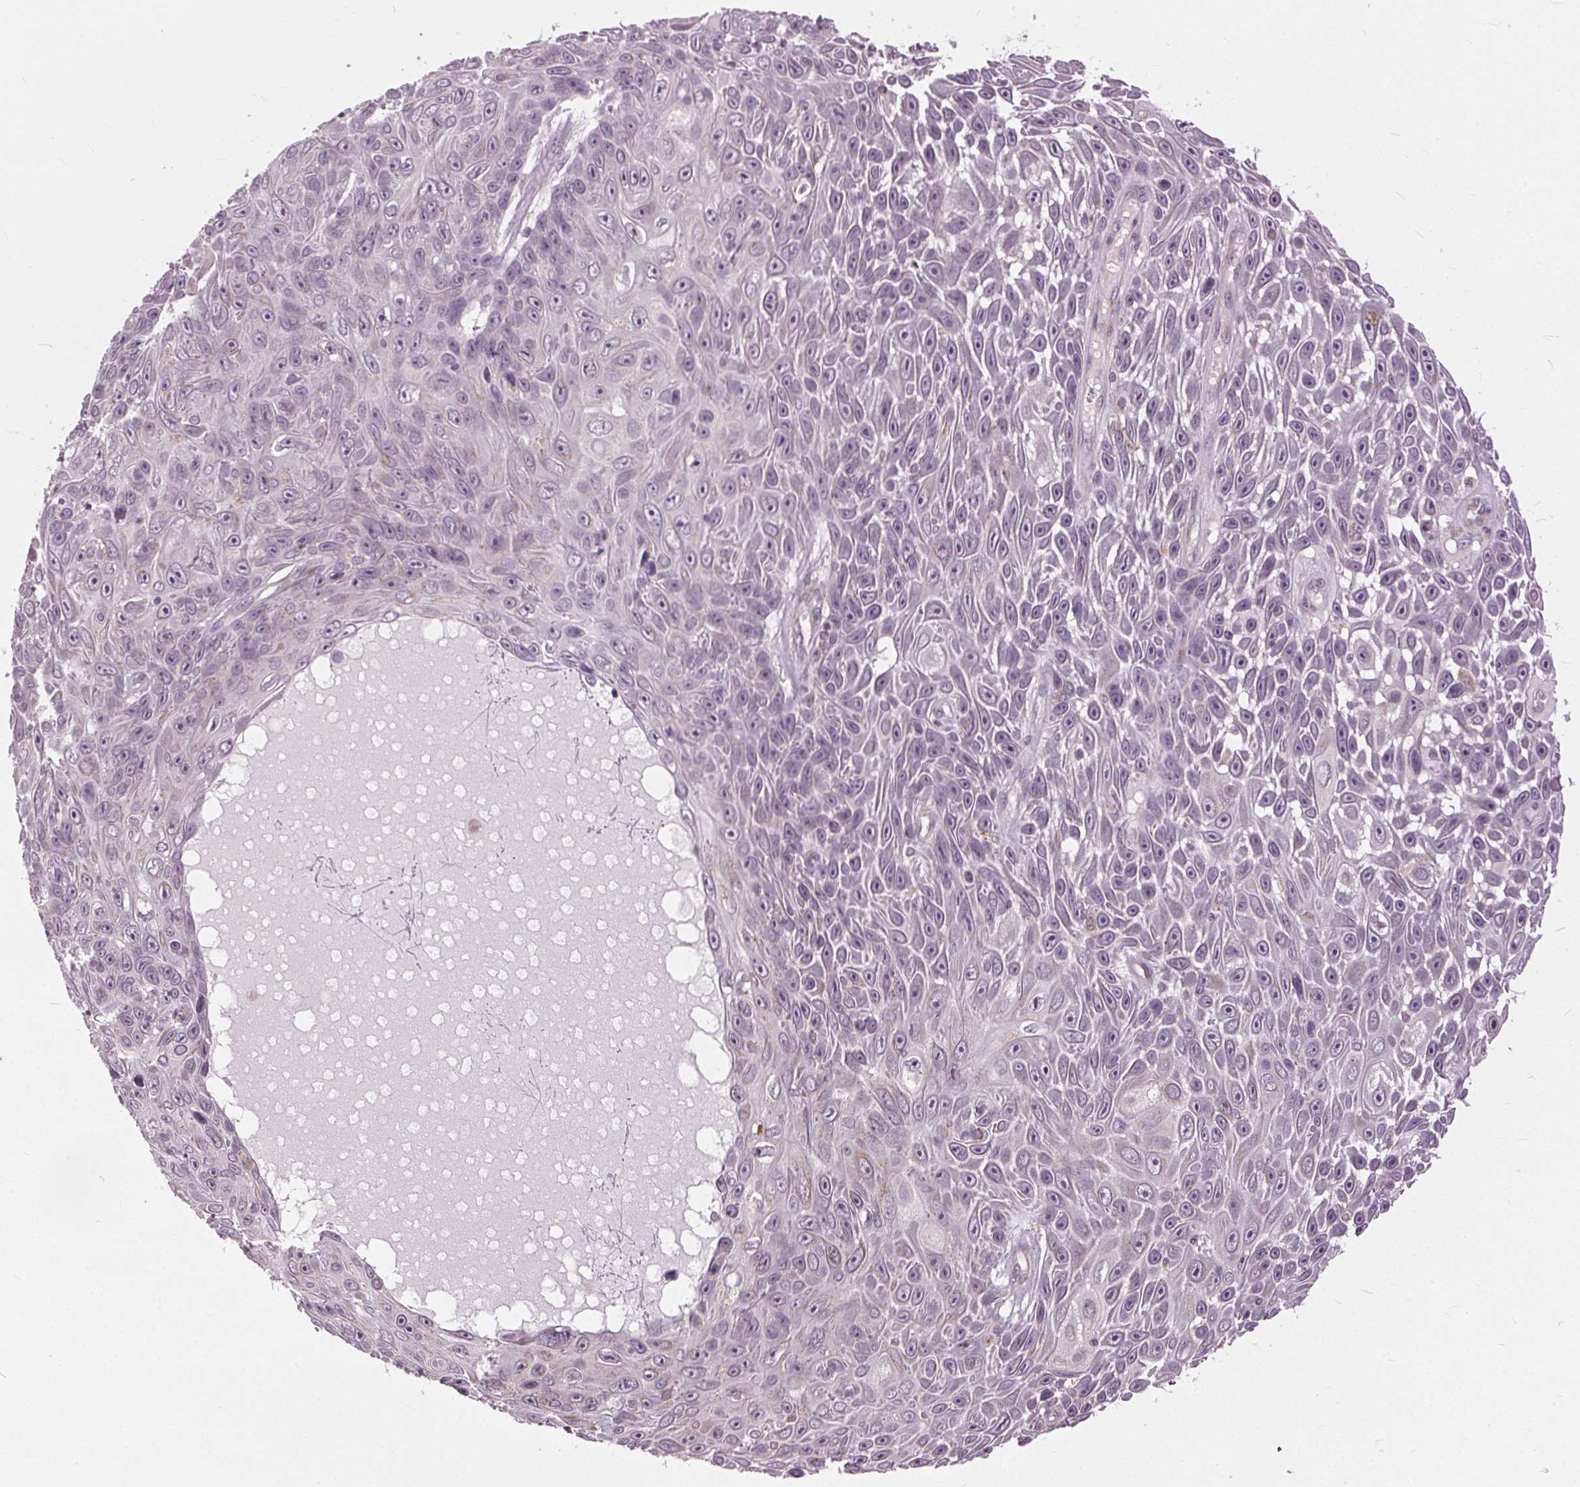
{"staining": {"intensity": "negative", "quantity": "none", "location": "none"}, "tissue": "skin cancer", "cell_type": "Tumor cells", "image_type": "cancer", "snomed": [{"axis": "morphology", "description": "Squamous cell carcinoma, NOS"}, {"axis": "topography", "description": "Skin"}], "caption": "Tumor cells are negative for brown protein staining in skin cancer (squamous cell carcinoma).", "gene": "BSDC1", "patient": {"sex": "male", "age": 82}}